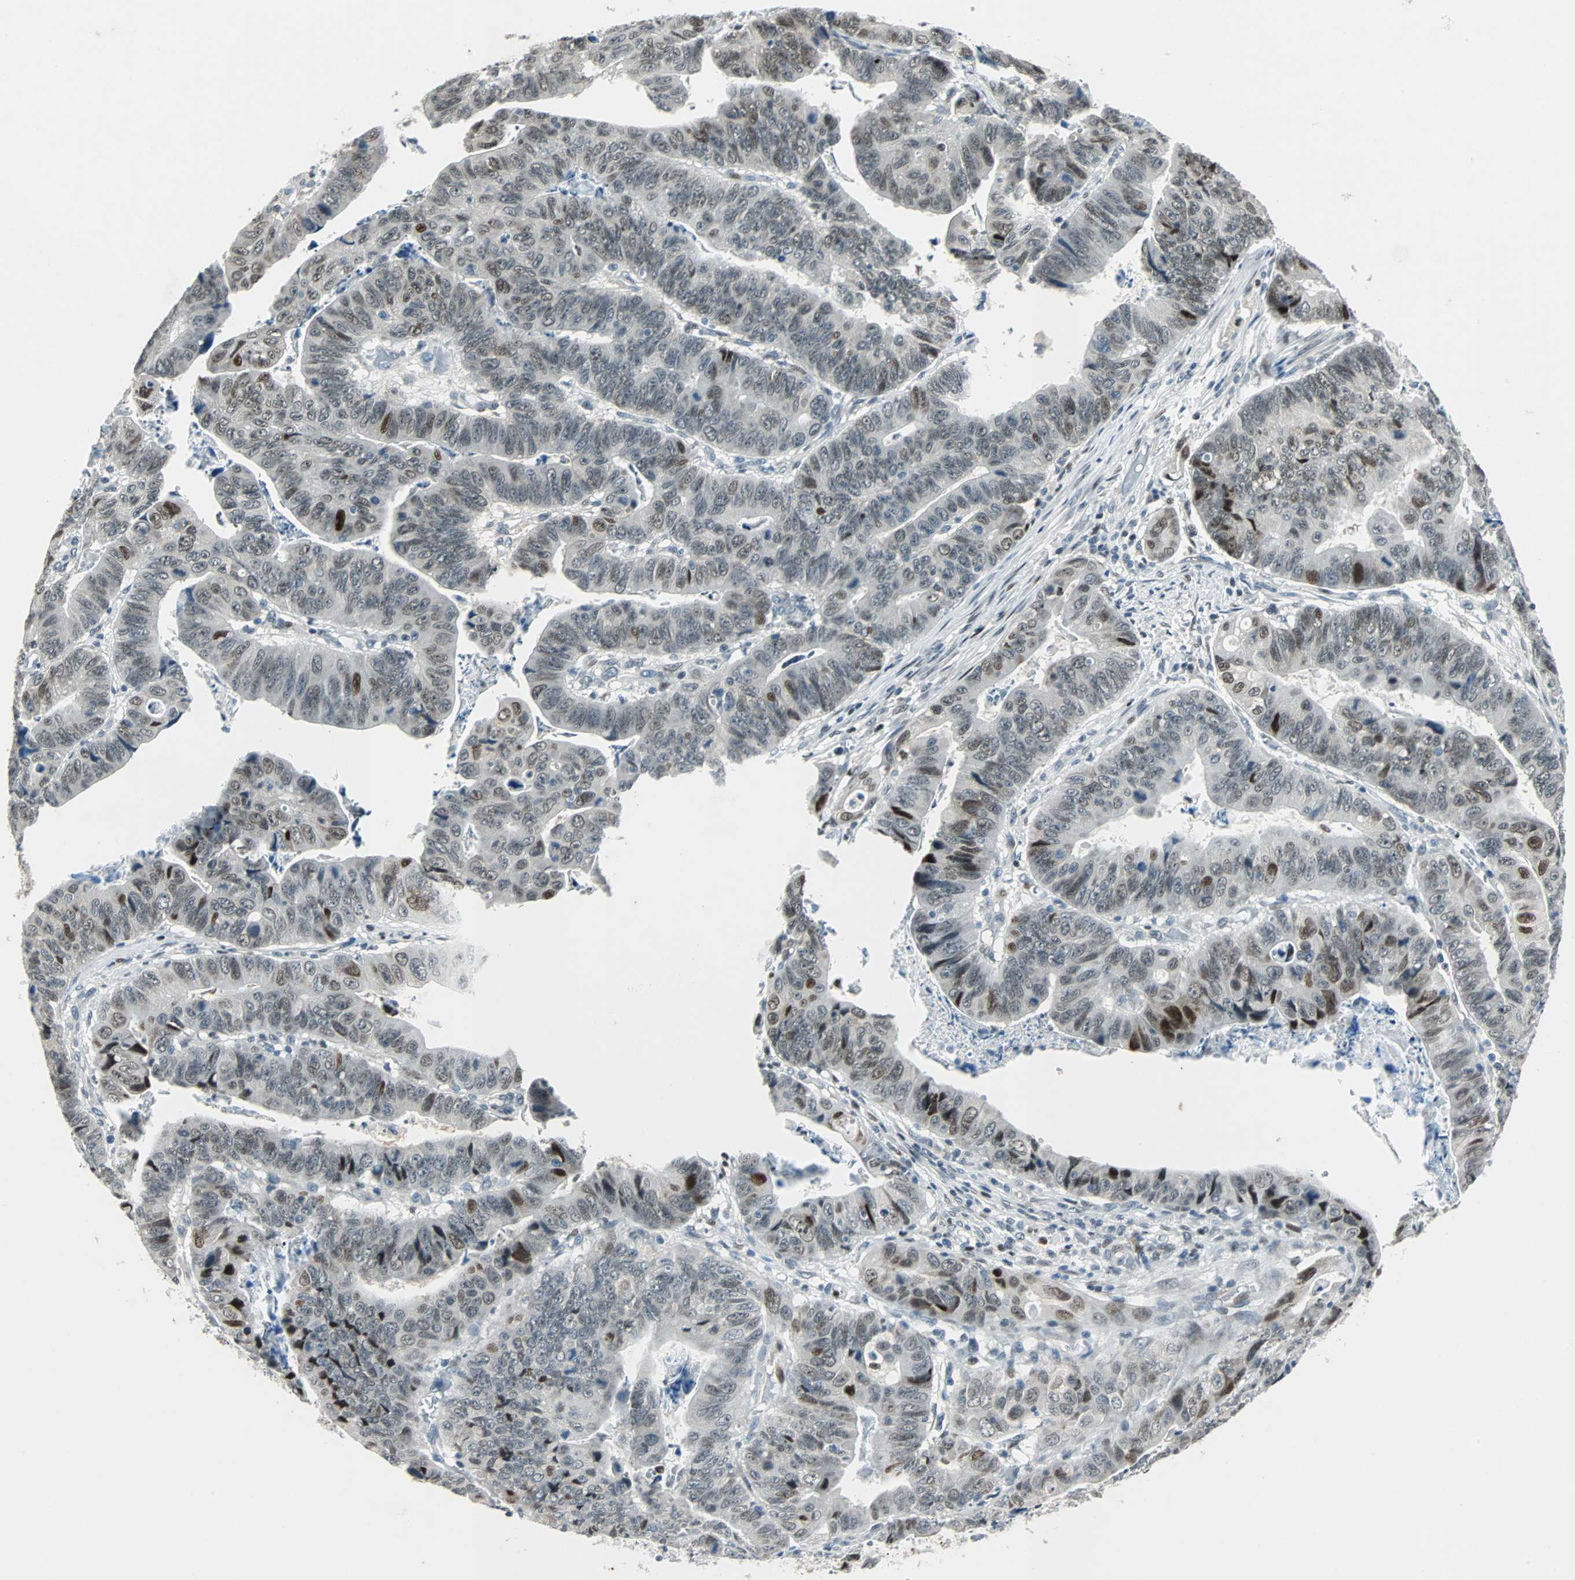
{"staining": {"intensity": "moderate", "quantity": "25%-75%", "location": "nuclear"}, "tissue": "stomach cancer", "cell_type": "Tumor cells", "image_type": "cancer", "snomed": [{"axis": "morphology", "description": "Adenocarcinoma, NOS"}, {"axis": "topography", "description": "Stomach, lower"}], "caption": "This micrograph exhibits IHC staining of stomach cancer (adenocarcinoma), with medium moderate nuclear expression in approximately 25%-75% of tumor cells.", "gene": "AJUBA", "patient": {"sex": "male", "age": 77}}